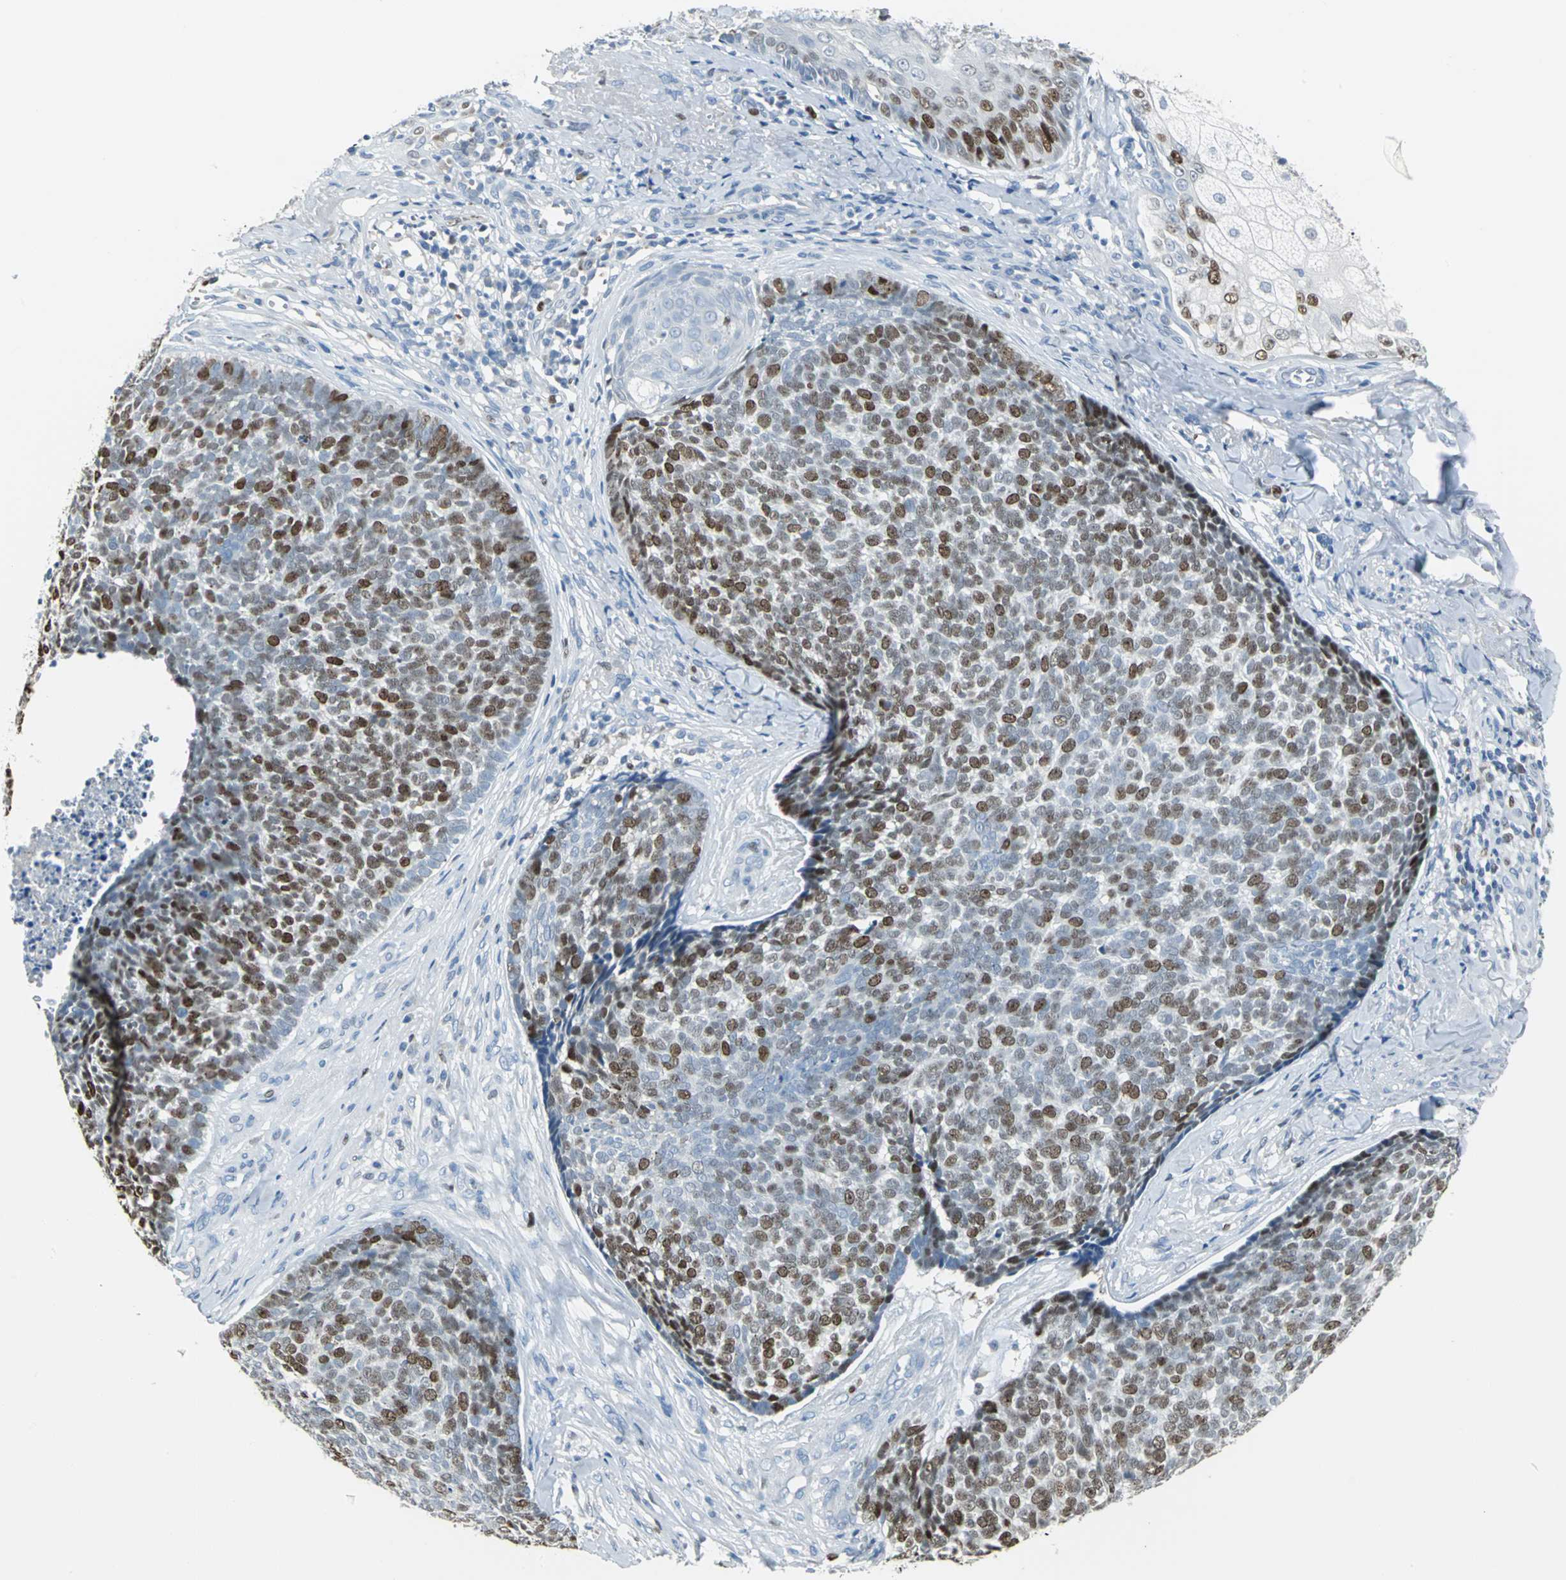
{"staining": {"intensity": "moderate", "quantity": "25%-75%", "location": "nuclear"}, "tissue": "skin cancer", "cell_type": "Tumor cells", "image_type": "cancer", "snomed": [{"axis": "morphology", "description": "Basal cell carcinoma"}, {"axis": "topography", "description": "Skin"}], "caption": "Immunohistochemistry (IHC) of skin cancer reveals medium levels of moderate nuclear expression in about 25%-75% of tumor cells.", "gene": "MCM3", "patient": {"sex": "male", "age": 84}}